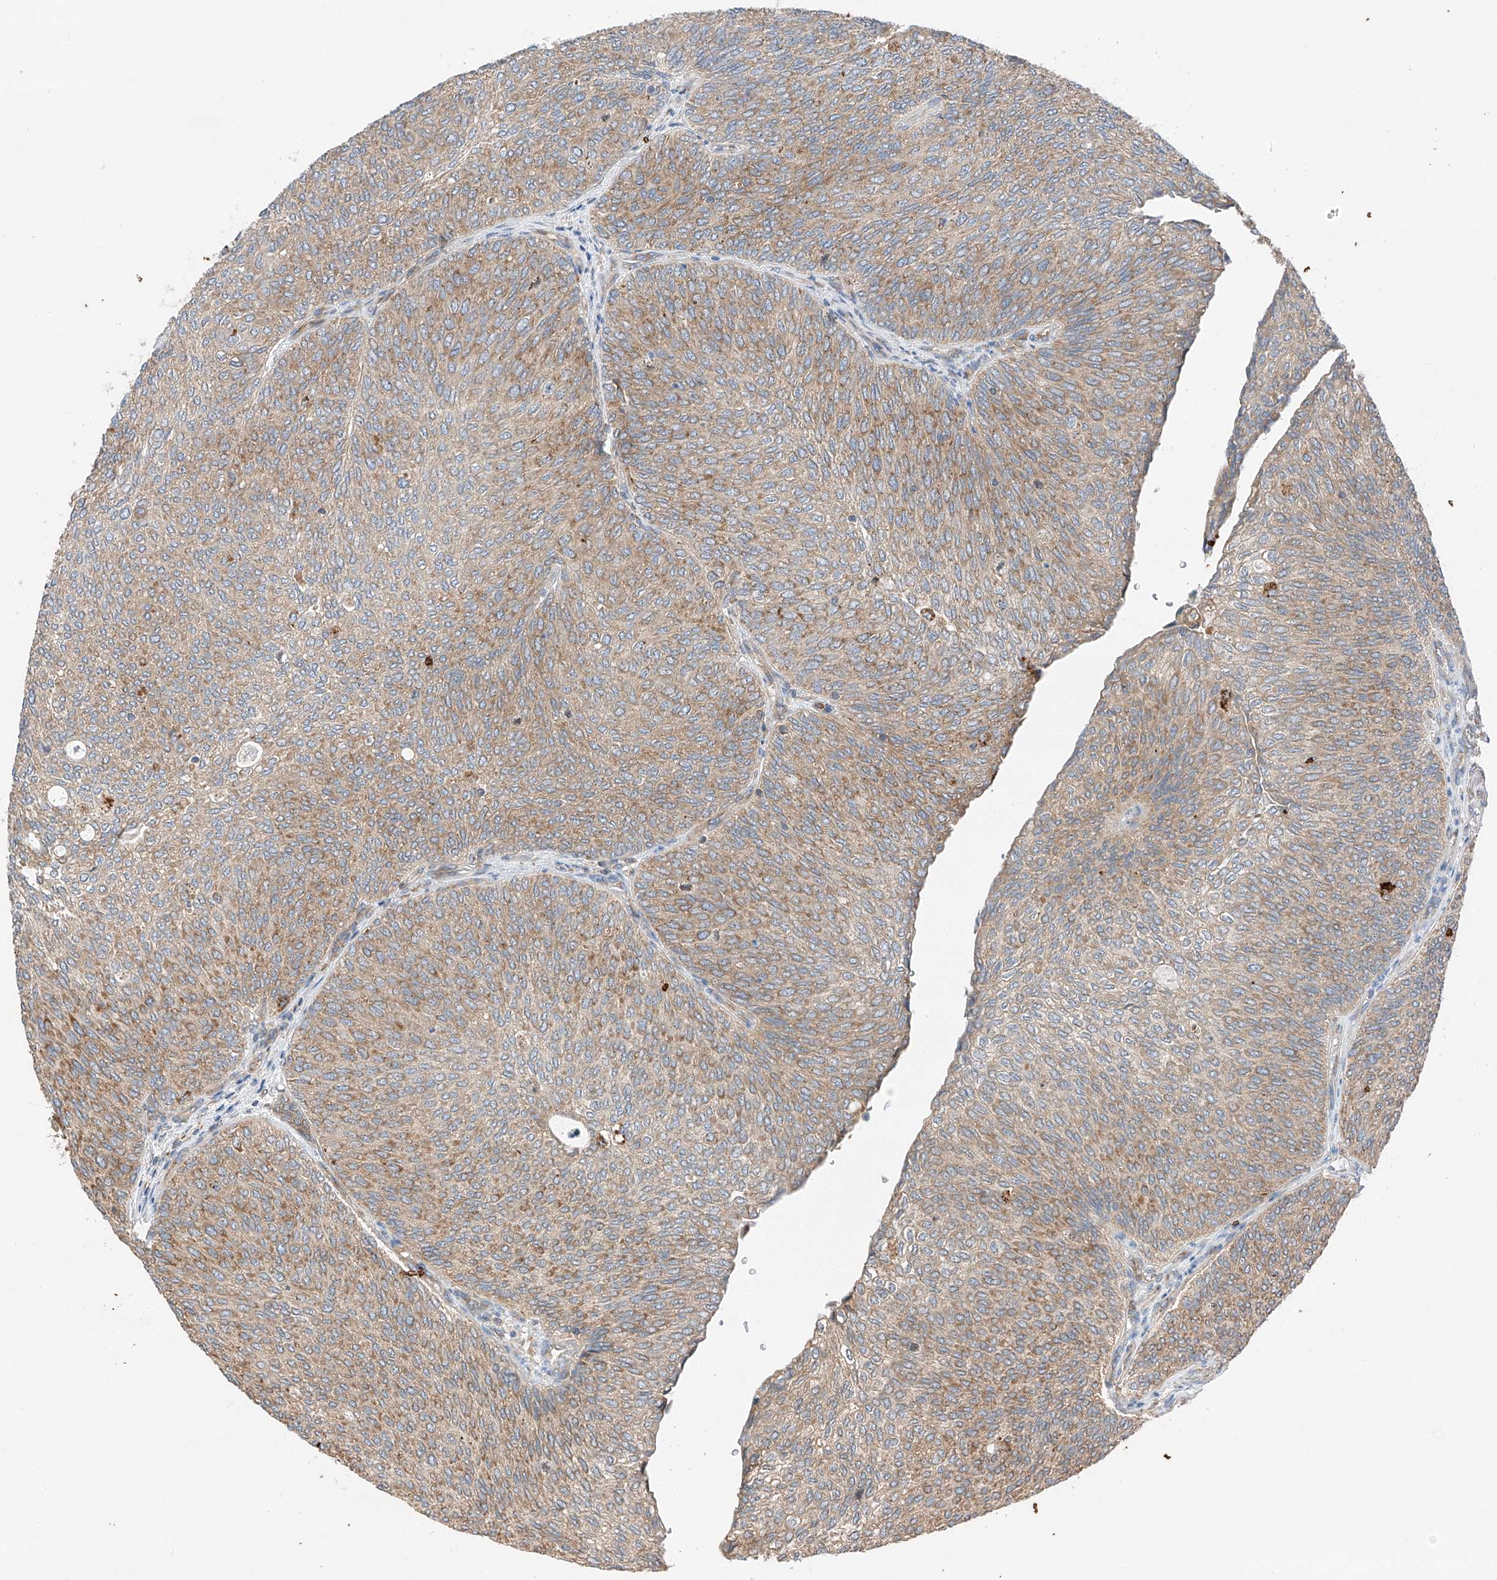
{"staining": {"intensity": "moderate", "quantity": "25%-75%", "location": "cytoplasmic/membranous"}, "tissue": "urothelial cancer", "cell_type": "Tumor cells", "image_type": "cancer", "snomed": [{"axis": "morphology", "description": "Urothelial carcinoma, Low grade"}, {"axis": "topography", "description": "Urinary bladder"}], "caption": "Protein expression analysis of low-grade urothelial carcinoma demonstrates moderate cytoplasmic/membranous expression in about 25%-75% of tumor cells.", "gene": "ZC3H15", "patient": {"sex": "female", "age": 79}}